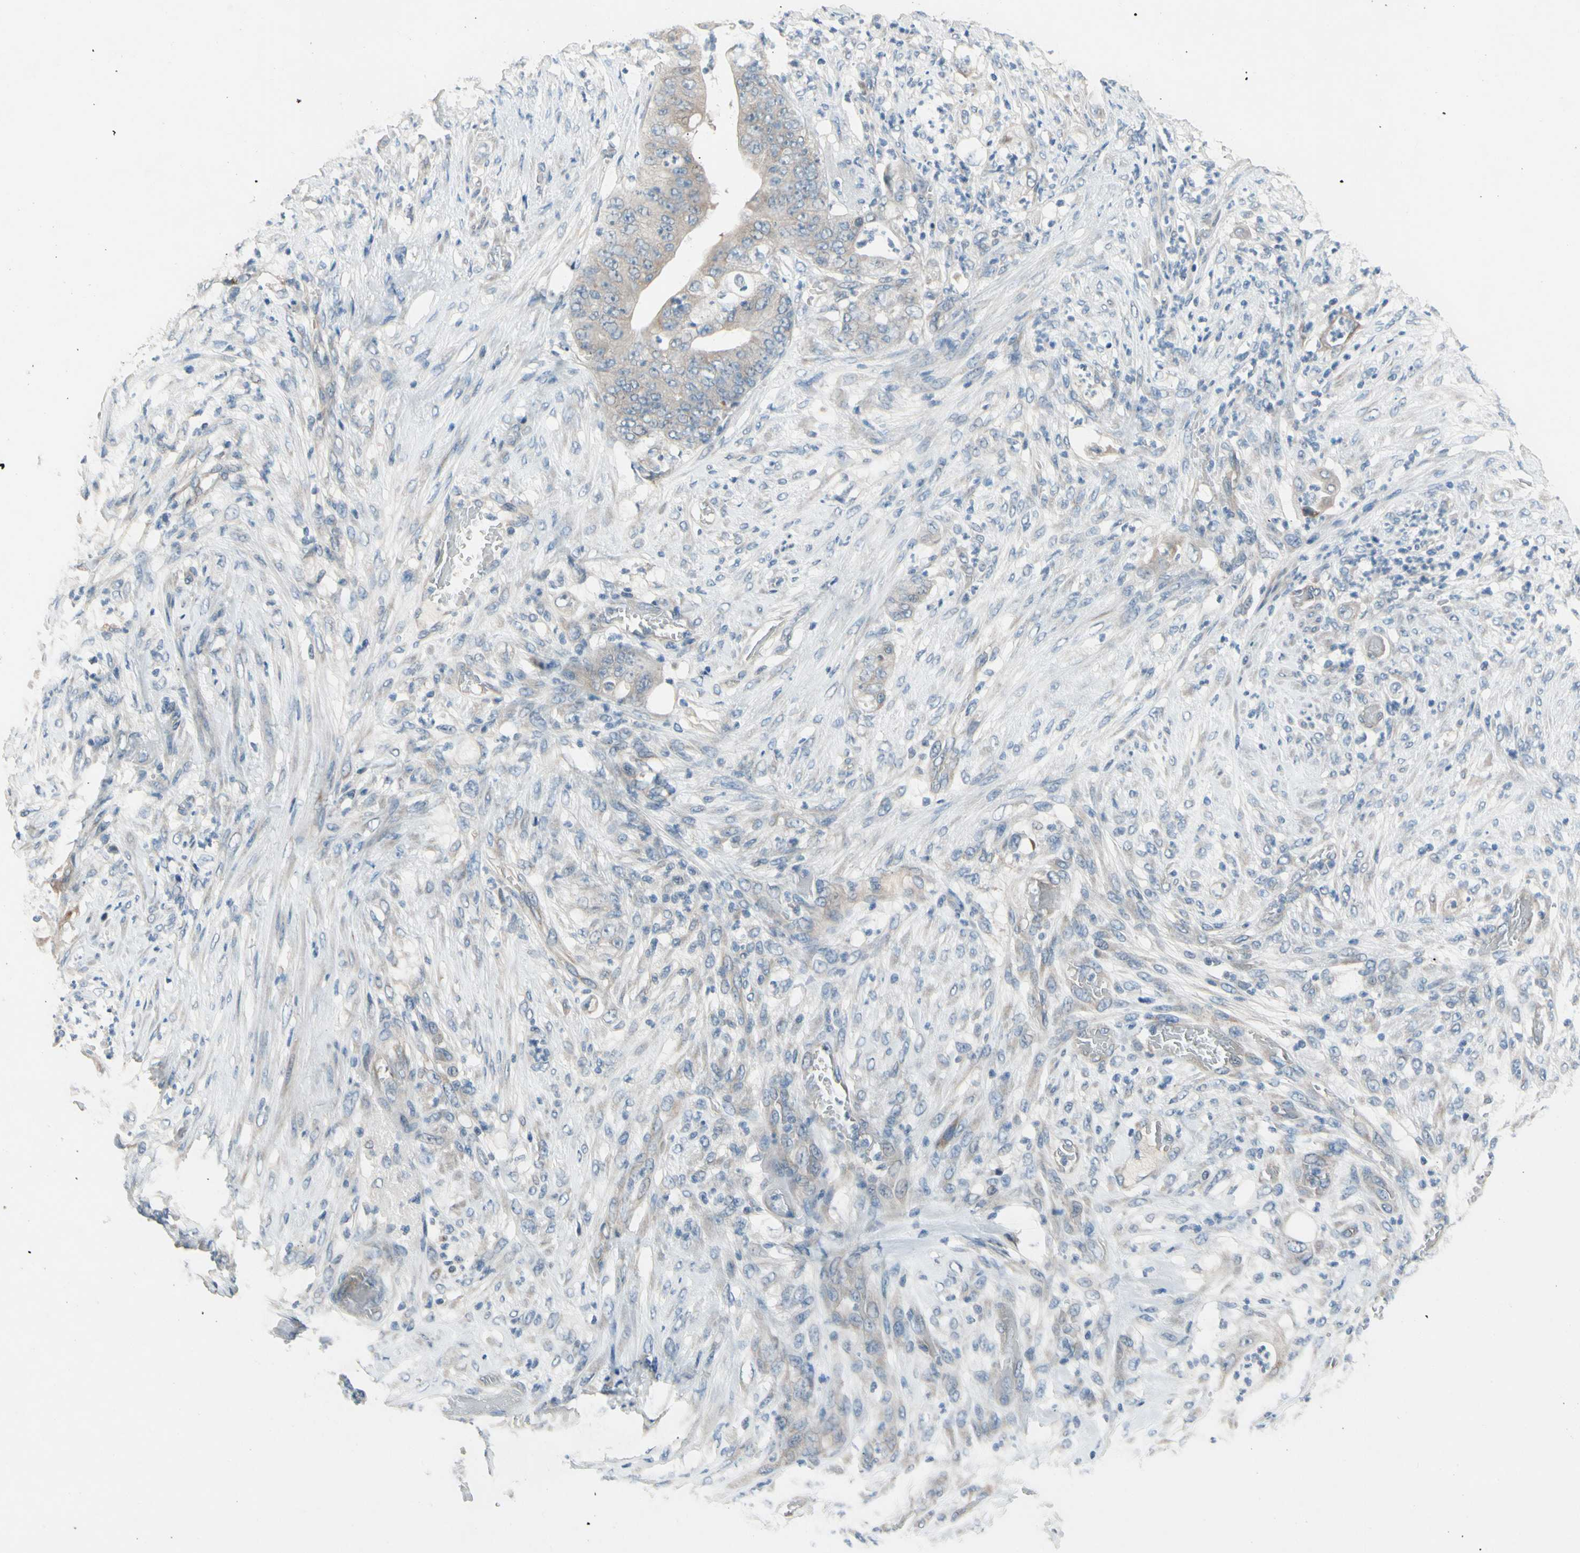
{"staining": {"intensity": "weak", "quantity": ">75%", "location": "cytoplasmic/membranous"}, "tissue": "stomach cancer", "cell_type": "Tumor cells", "image_type": "cancer", "snomed": [{"axis": "morphology", "description": "Adenocarcinoma, NOS"}, {"axis": "topography", "description": "Stomach"}], "caption": "Stomach adenocarcinoma tissue demonstrates weak cytoplasmic/membranous expression in approximately >75% of tumor cells", "gene": "PIP5K1B", "patient": {"sex": "female", "age": 73}}